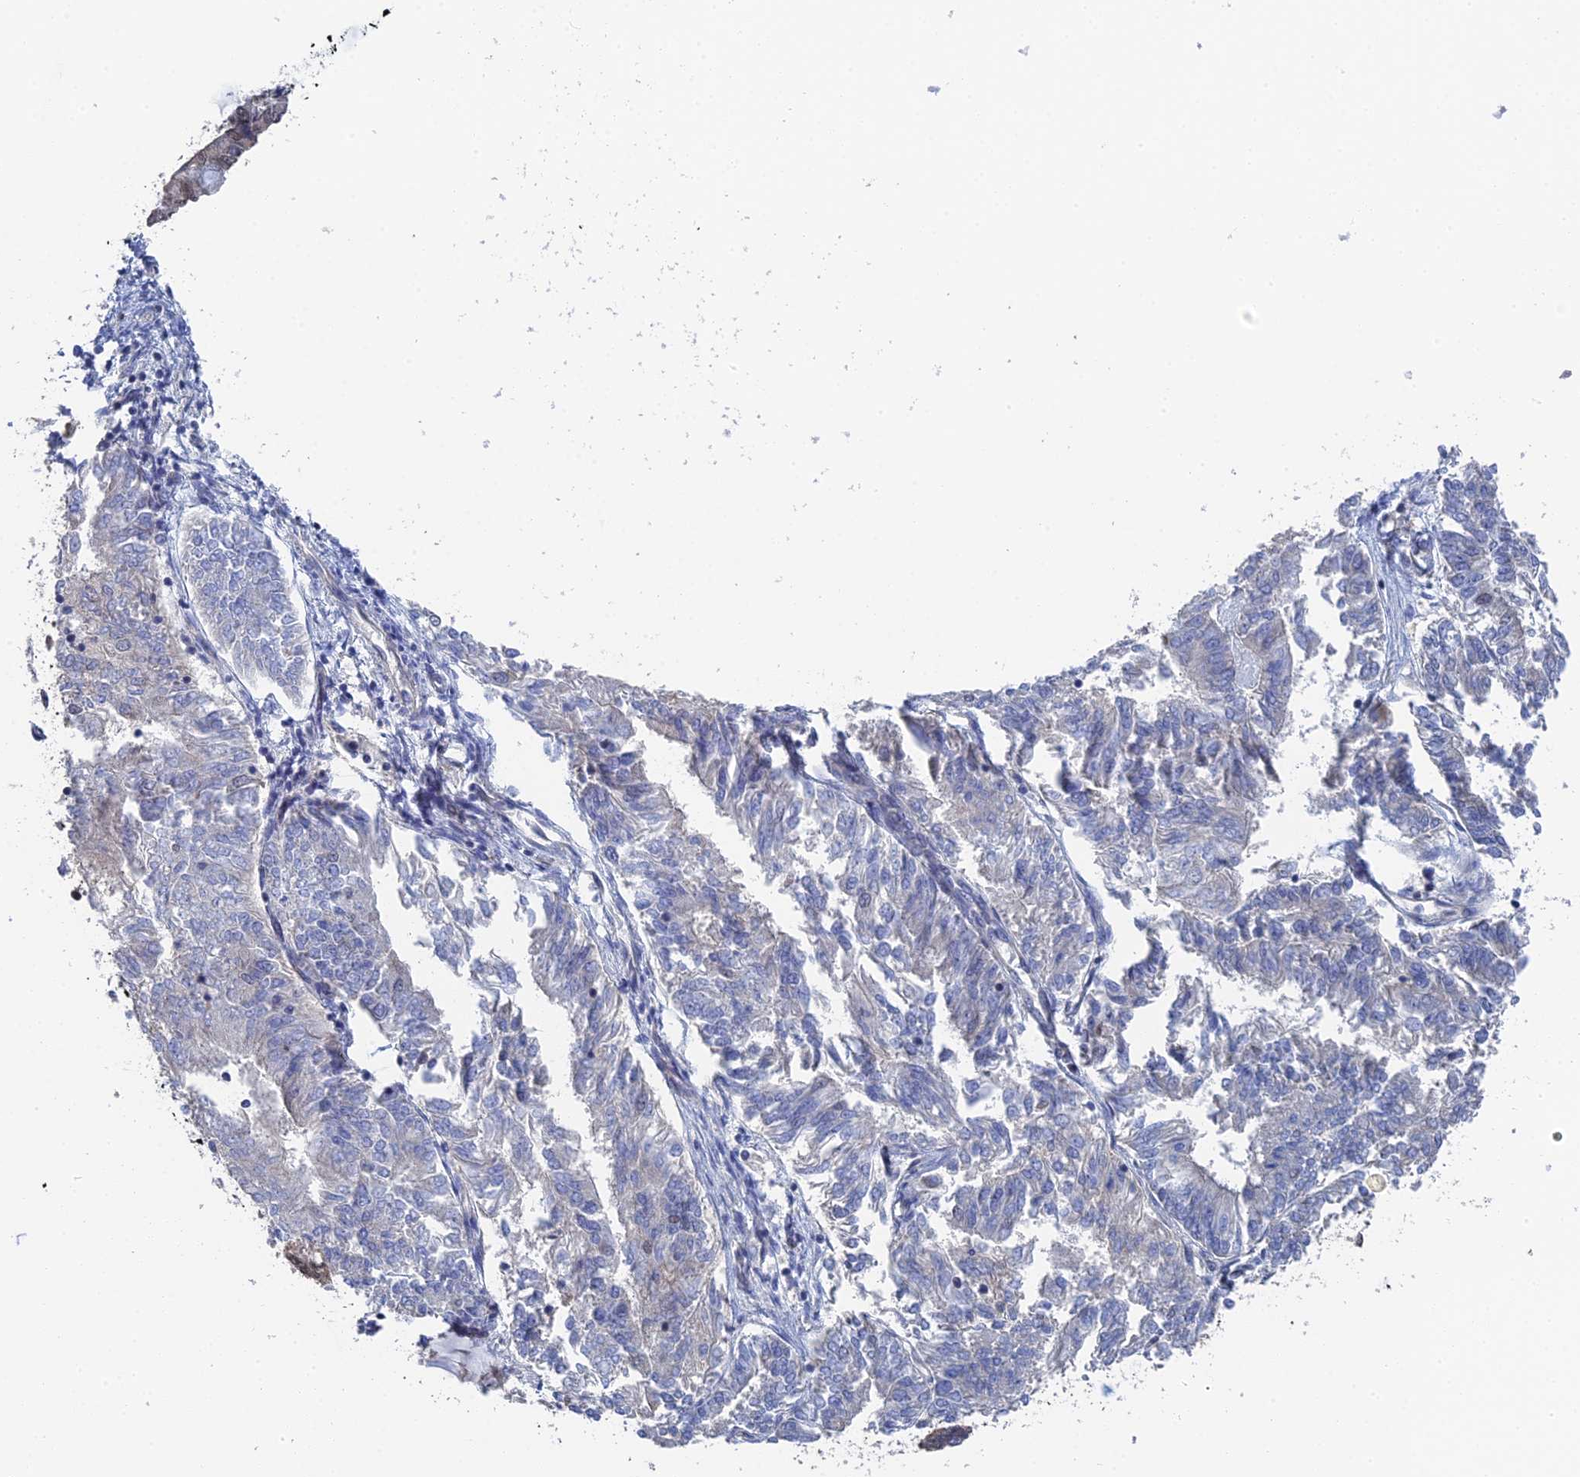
{"staining": {"intensity": "negative", "quantity": "none", "location": "none"}, "tissue": "endometrial cancer", "cell_type": "Tumor cells", "image_type": "cancer", "snomed": [{"axis": "morphology", "description": "Adenocarcinoma, NOS"}, {"axis": "topography", "description": "Endometrium"}], "caption": "A histopathology image of adenocarcinoma (endometrial) stained for a protein exhibits no brown staining in tumor cells.", "gene": "TSSC4", "patient": {"sex": "female", "age": 58}}